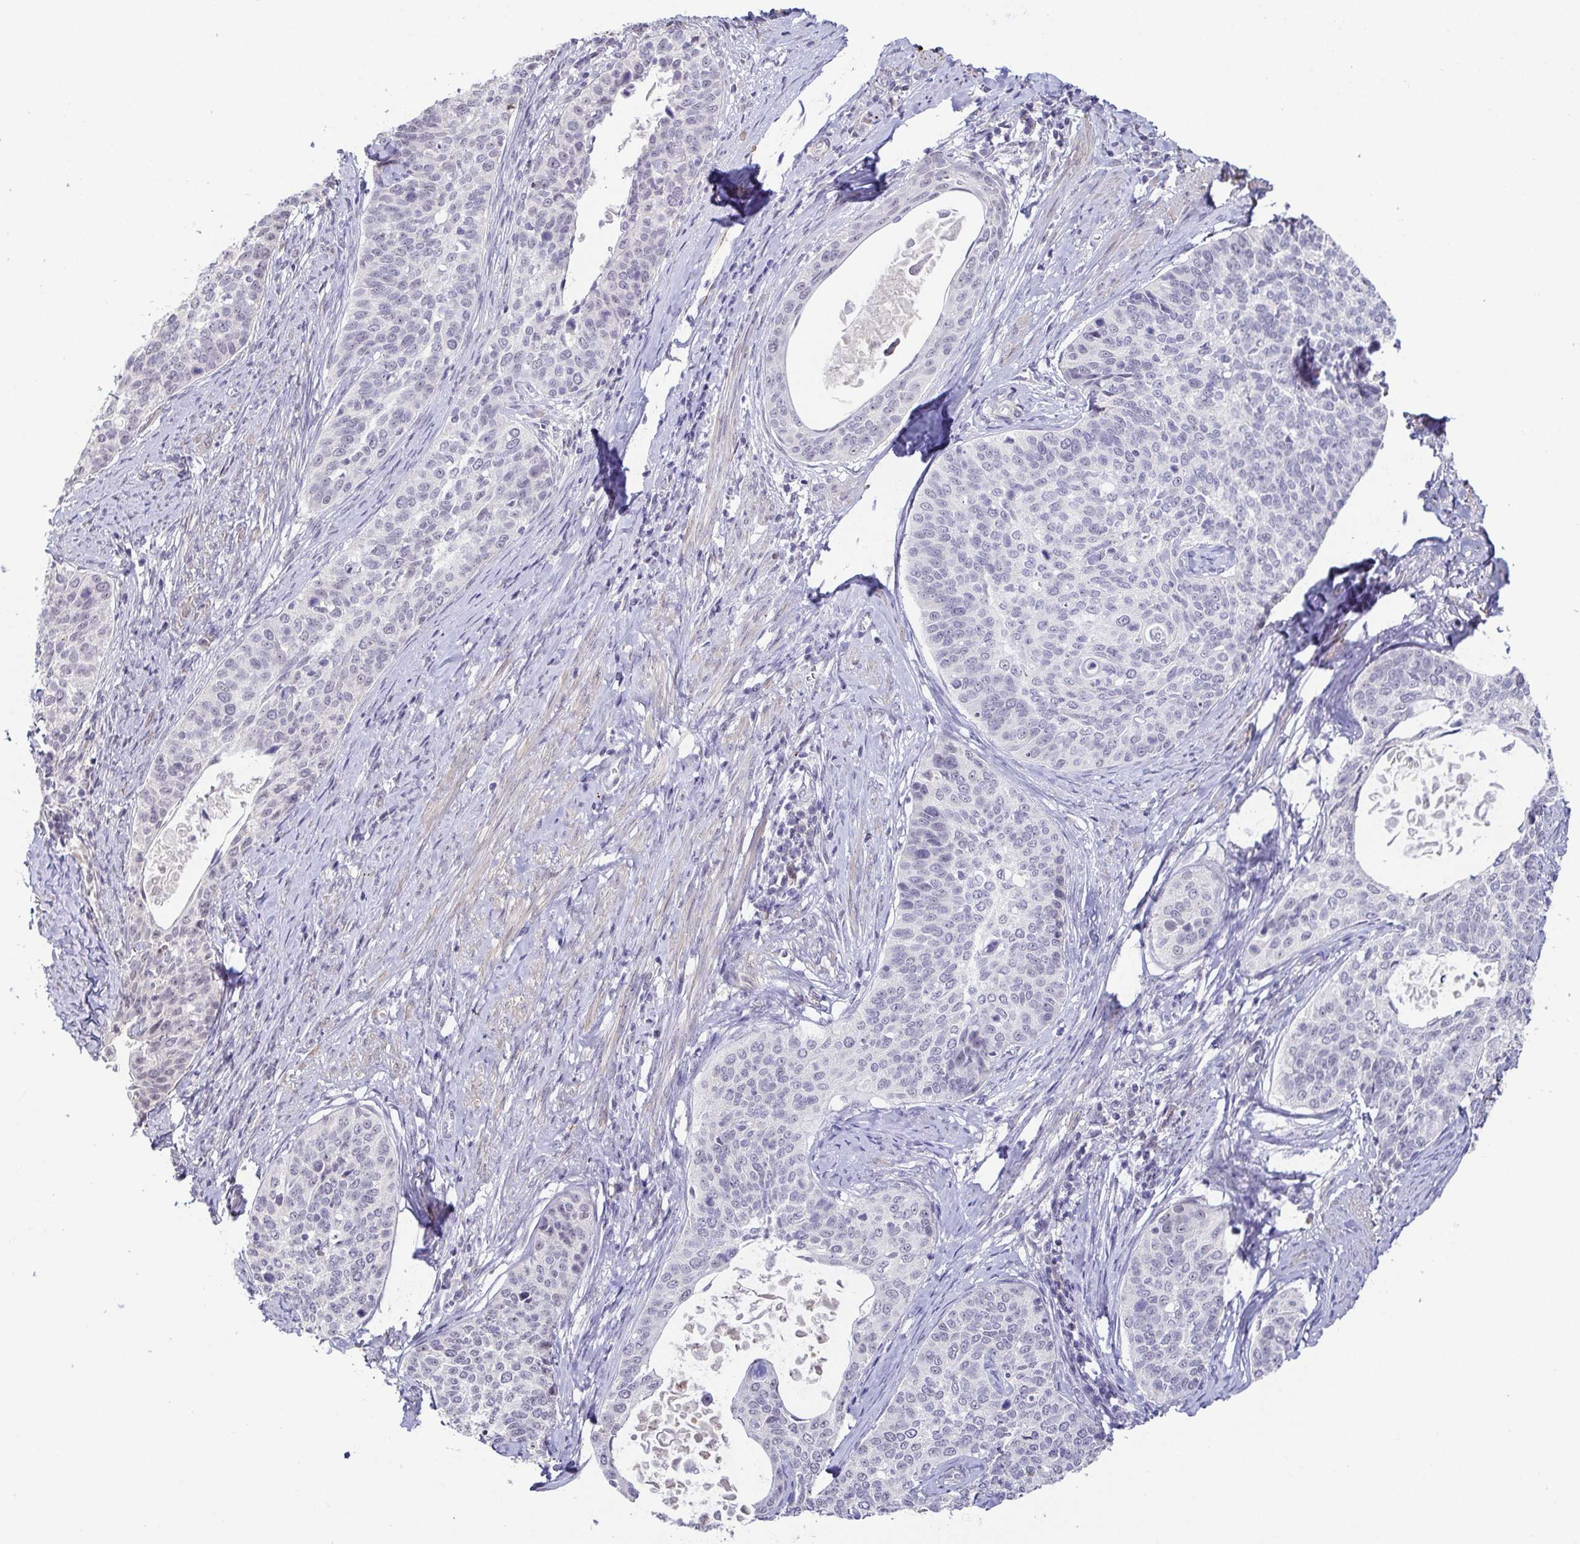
{"staining": {"intensity": "negative", "quantity": "none", "location": "none"}, "tissue": "cervical cancer", "cell_type": "Tumor cells", "image_type": "cancer", "snomed": [{"axis": "morphology", "description": "Squamous cell carcinoma, NOS"}, {"axis": "topography", "description": "Cervix"}], "caption": "This is an immunohistochemistry (IHC) image of human cervical cancer (squamous cell carcinoma). There is no staining in tumor cells.", "gene": "NEFH", "patient": {"sex": "female", "age": 69}}